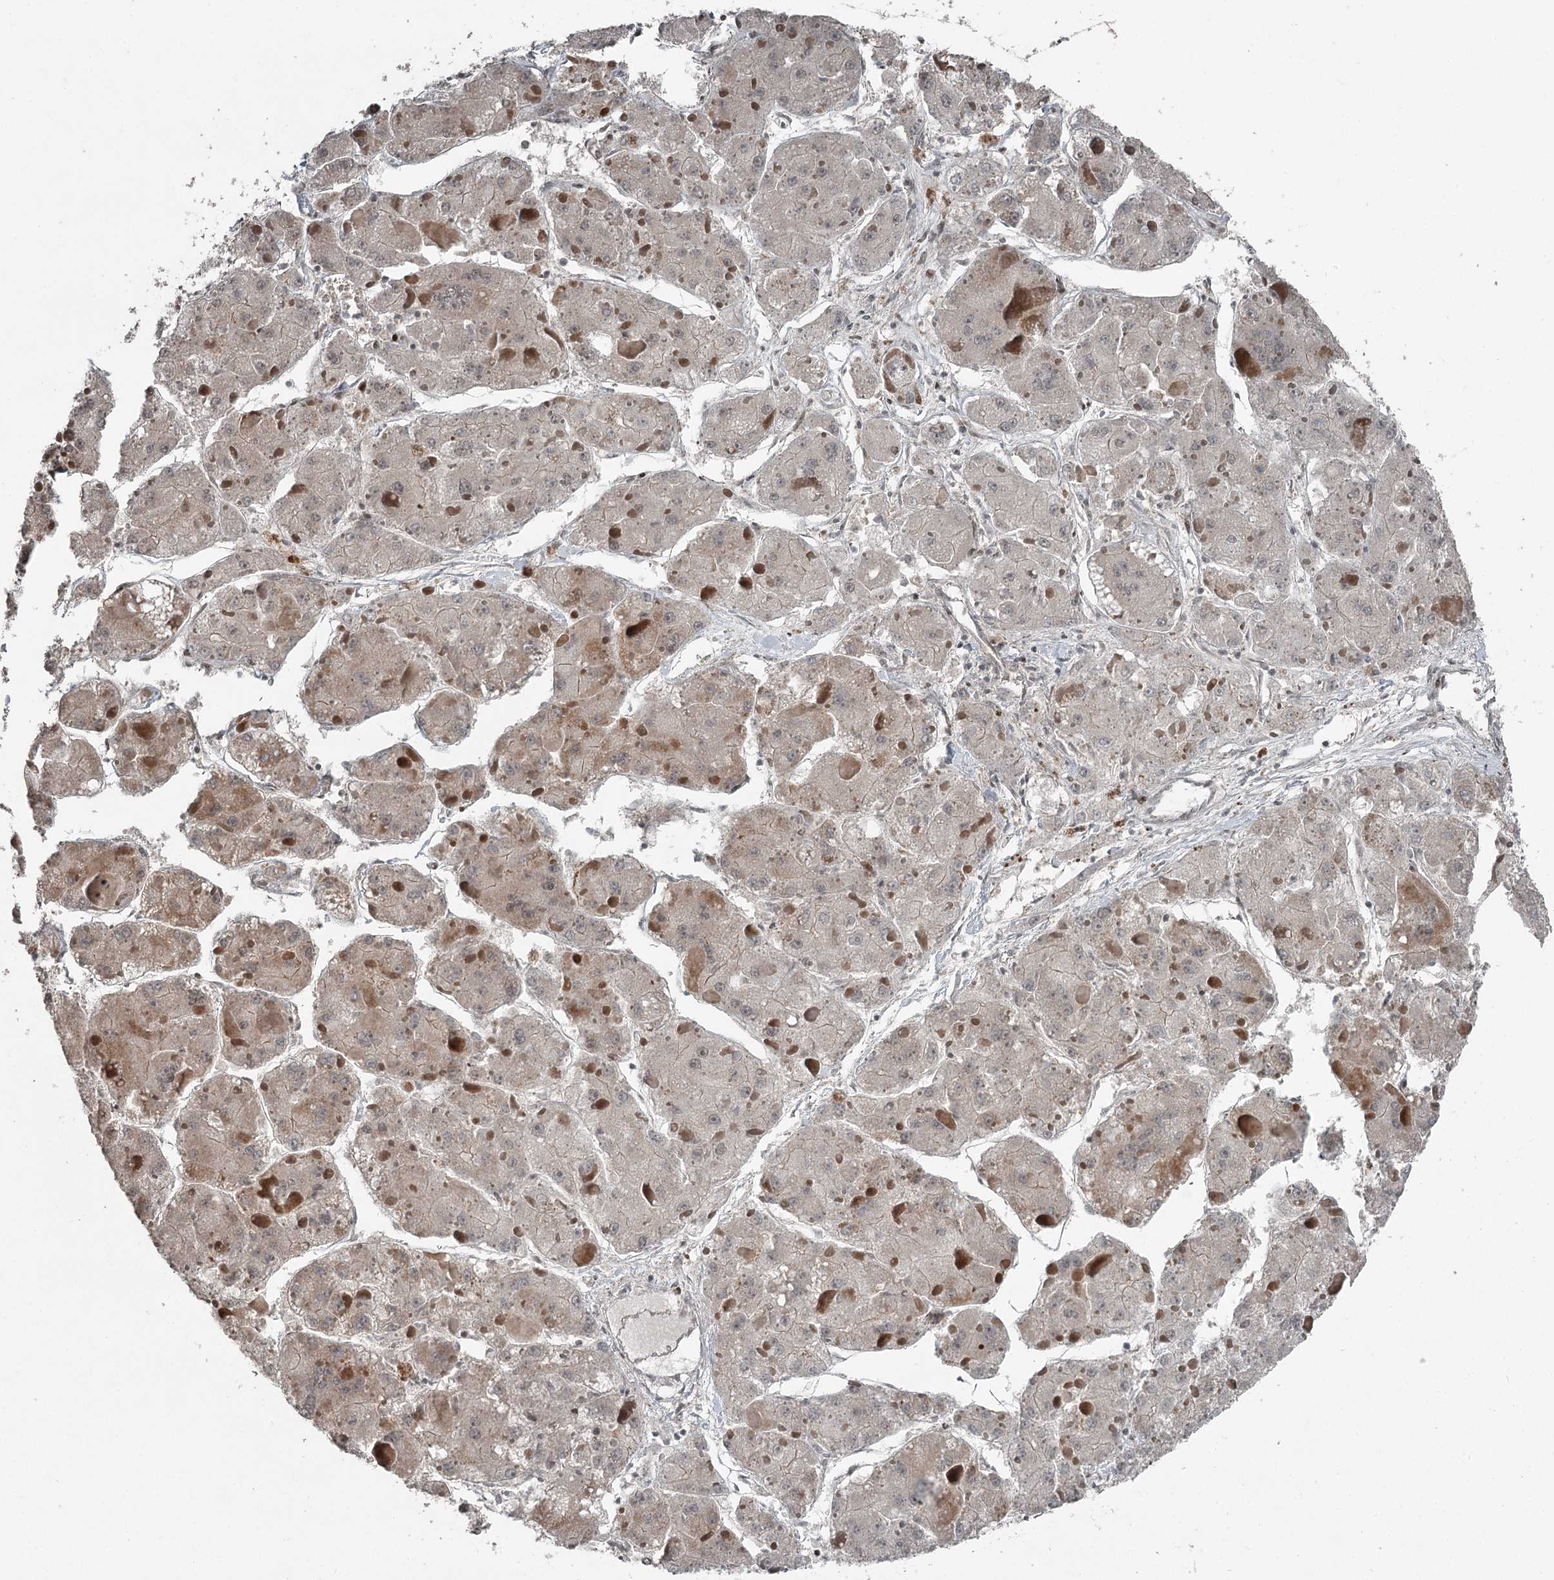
{"staining": {"intensity": "weak", "quantity": "25%-75%", "location": "cytoplasmic/membranous"}, "tissue": "liver cancer", "cell_type": "Tumor cells", "image_type": "cancer", "snomed": [{"axis": "morphology", "description": "Carcinoma, Hepatocellular, NOS"}, {"axis": "topography", "description": "Liver"}], "caption": "Immunohistochemistry (IHC) of human hepatocellular carcinoma (liver) demonstrates low levels of weak cytoplasmic/membranous expression in approximately 25%-75% of tumor cells.", "gene": "RASSF8", "patient": {"sex": "female", "age": 73}}